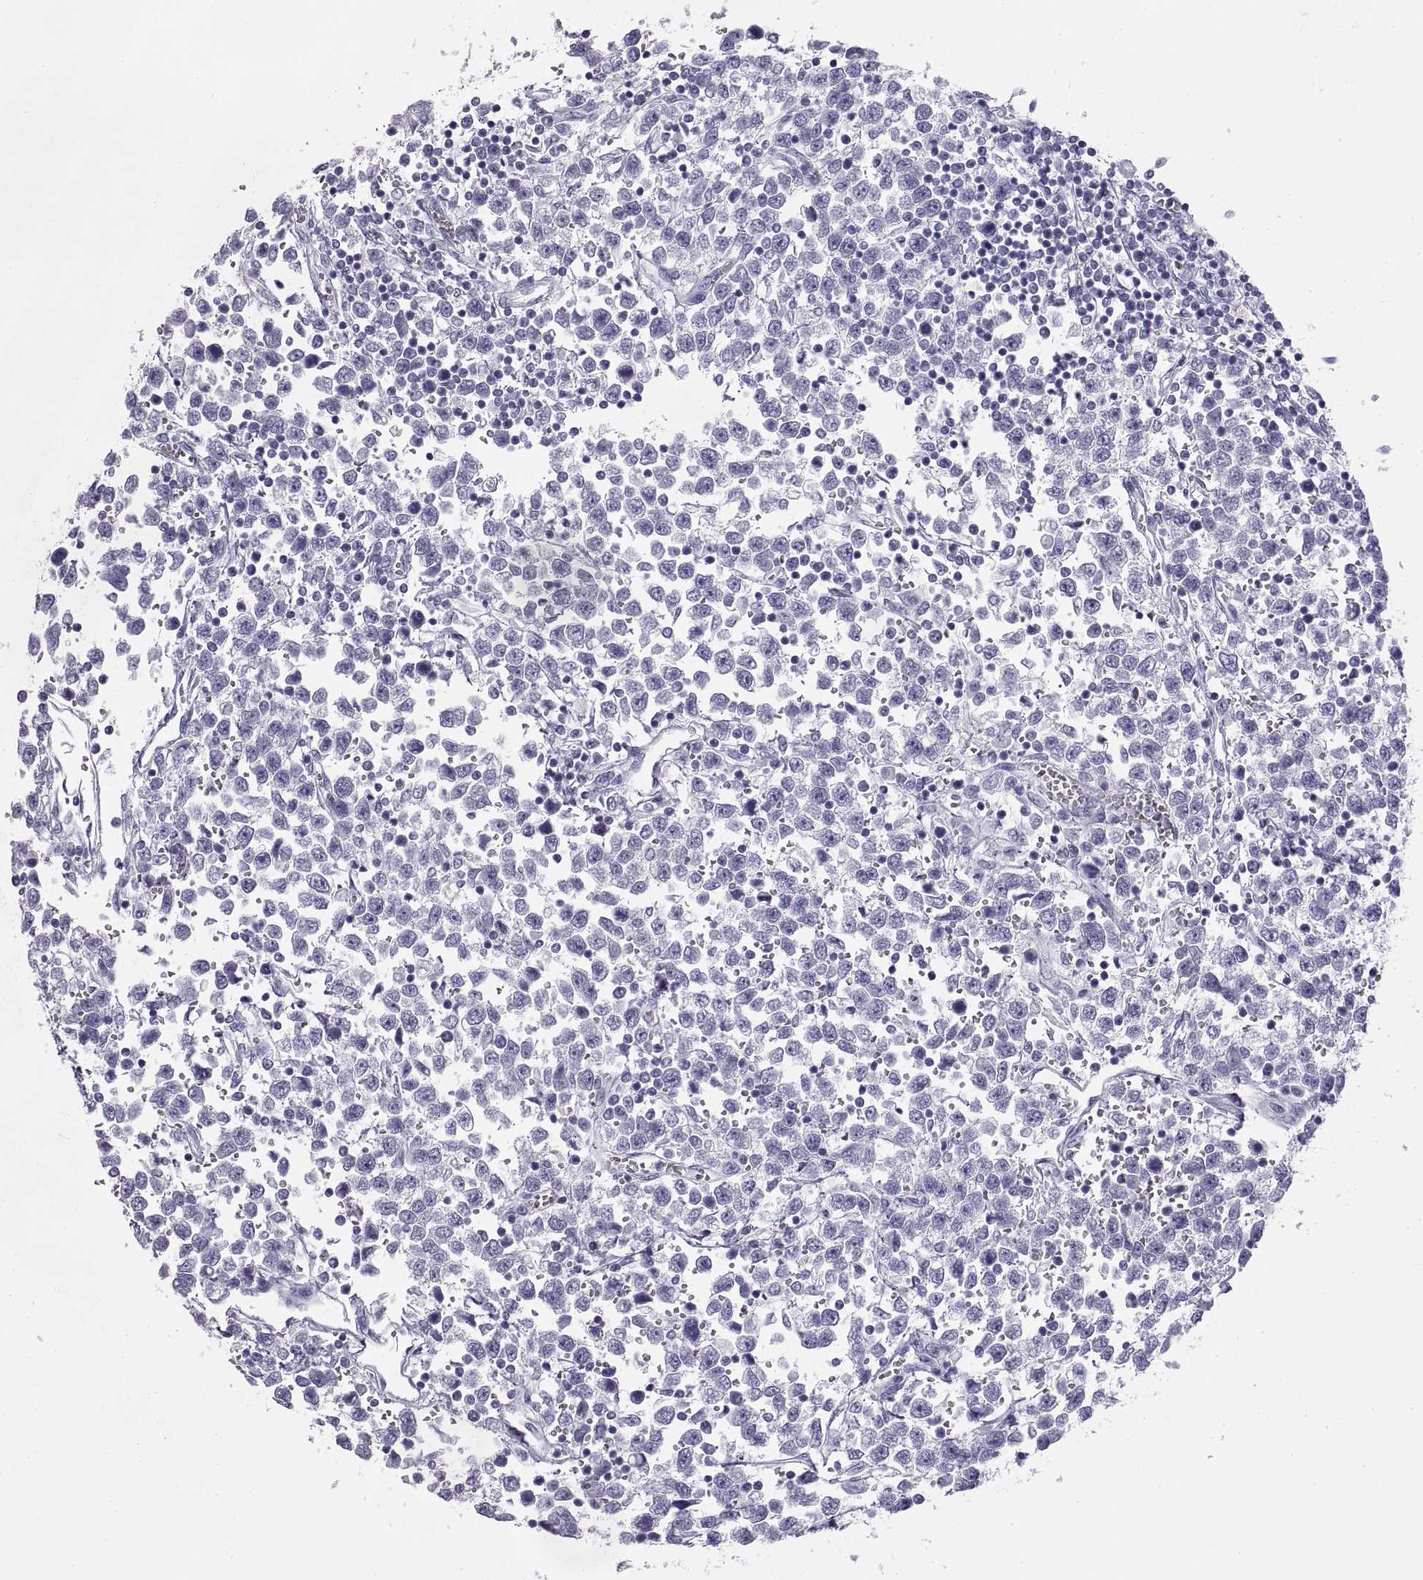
{"staining": {"intensity": "negative", "quantity": "none", "location": "none"}, "tissue": "testis cancer", "cell_type": "Tumor cells", "image_type": "cancer", "snomed": [{"axis": "morphology", "description": "Seminoma, NOS"}, {"axis": "topography", "description": "Testis"}], "caption": "Immunohistochemical staining of human testis cancer displays no significant positivity in tumor cells.", "gene": "RLBP1", "patient": {"sex": "male", "age": 34}}